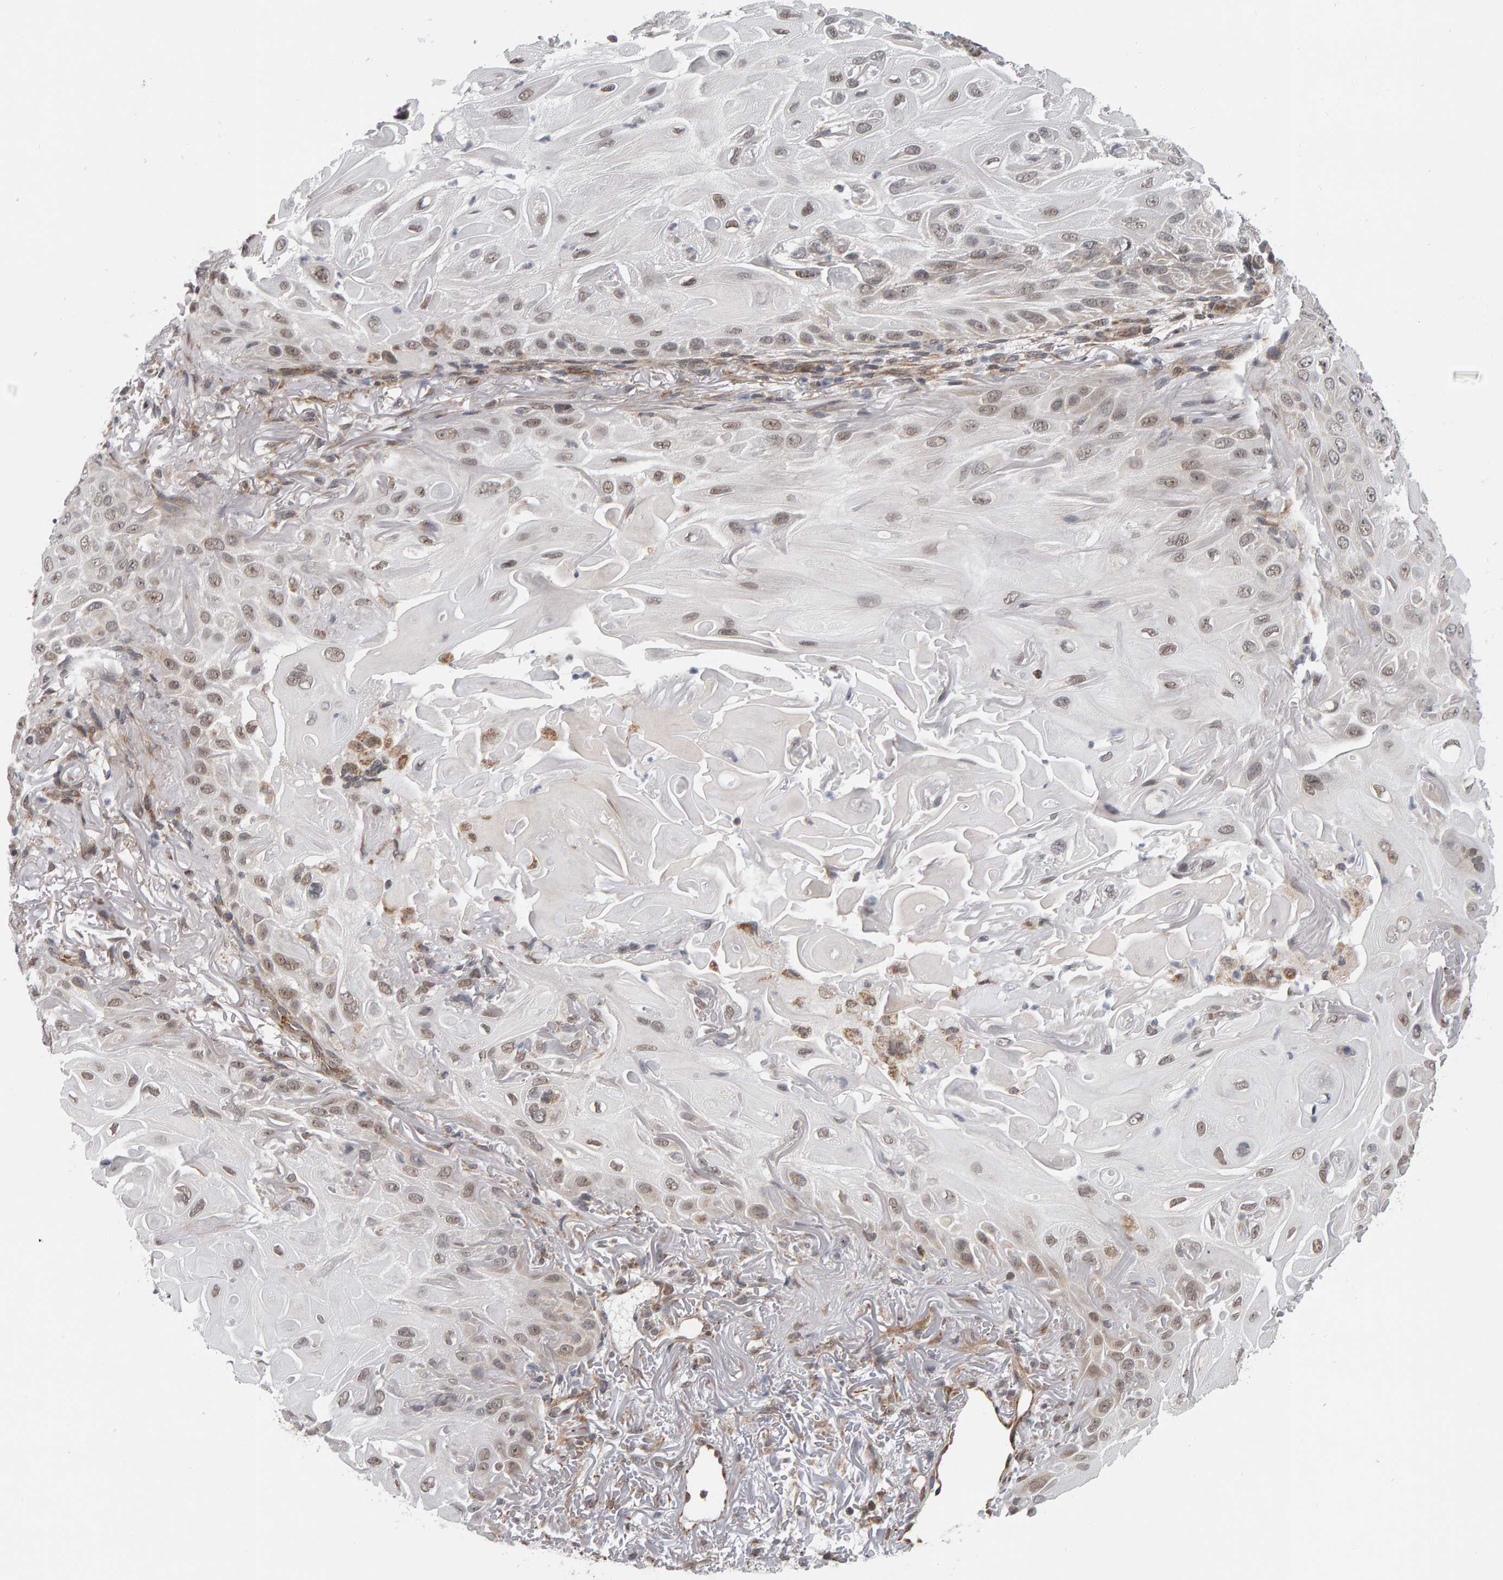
{"staining": {"intensity": "weak", "quantity": ">75%", "location": "nuclear"}, "tissue": "skin cancer", "cell_type": "Tumor cells", "image_type": "cancer", "snomed": [{"axis": "morphology", "description": "Squamous cell carcinoma, NOS"}, {"axis": "topography", "description": "Skin"}], "caption": "DAB immunohistochemical staining of human skin cancer (squamous cell carcinoma) demonstrates weak nuclear protein expression in approximately >75% of tumor cells. The protein of interest is shown in brown color, while the nuclei are stained blue.", "gene": "DAP3", "patient": {"sex": "female", "age": 77}}